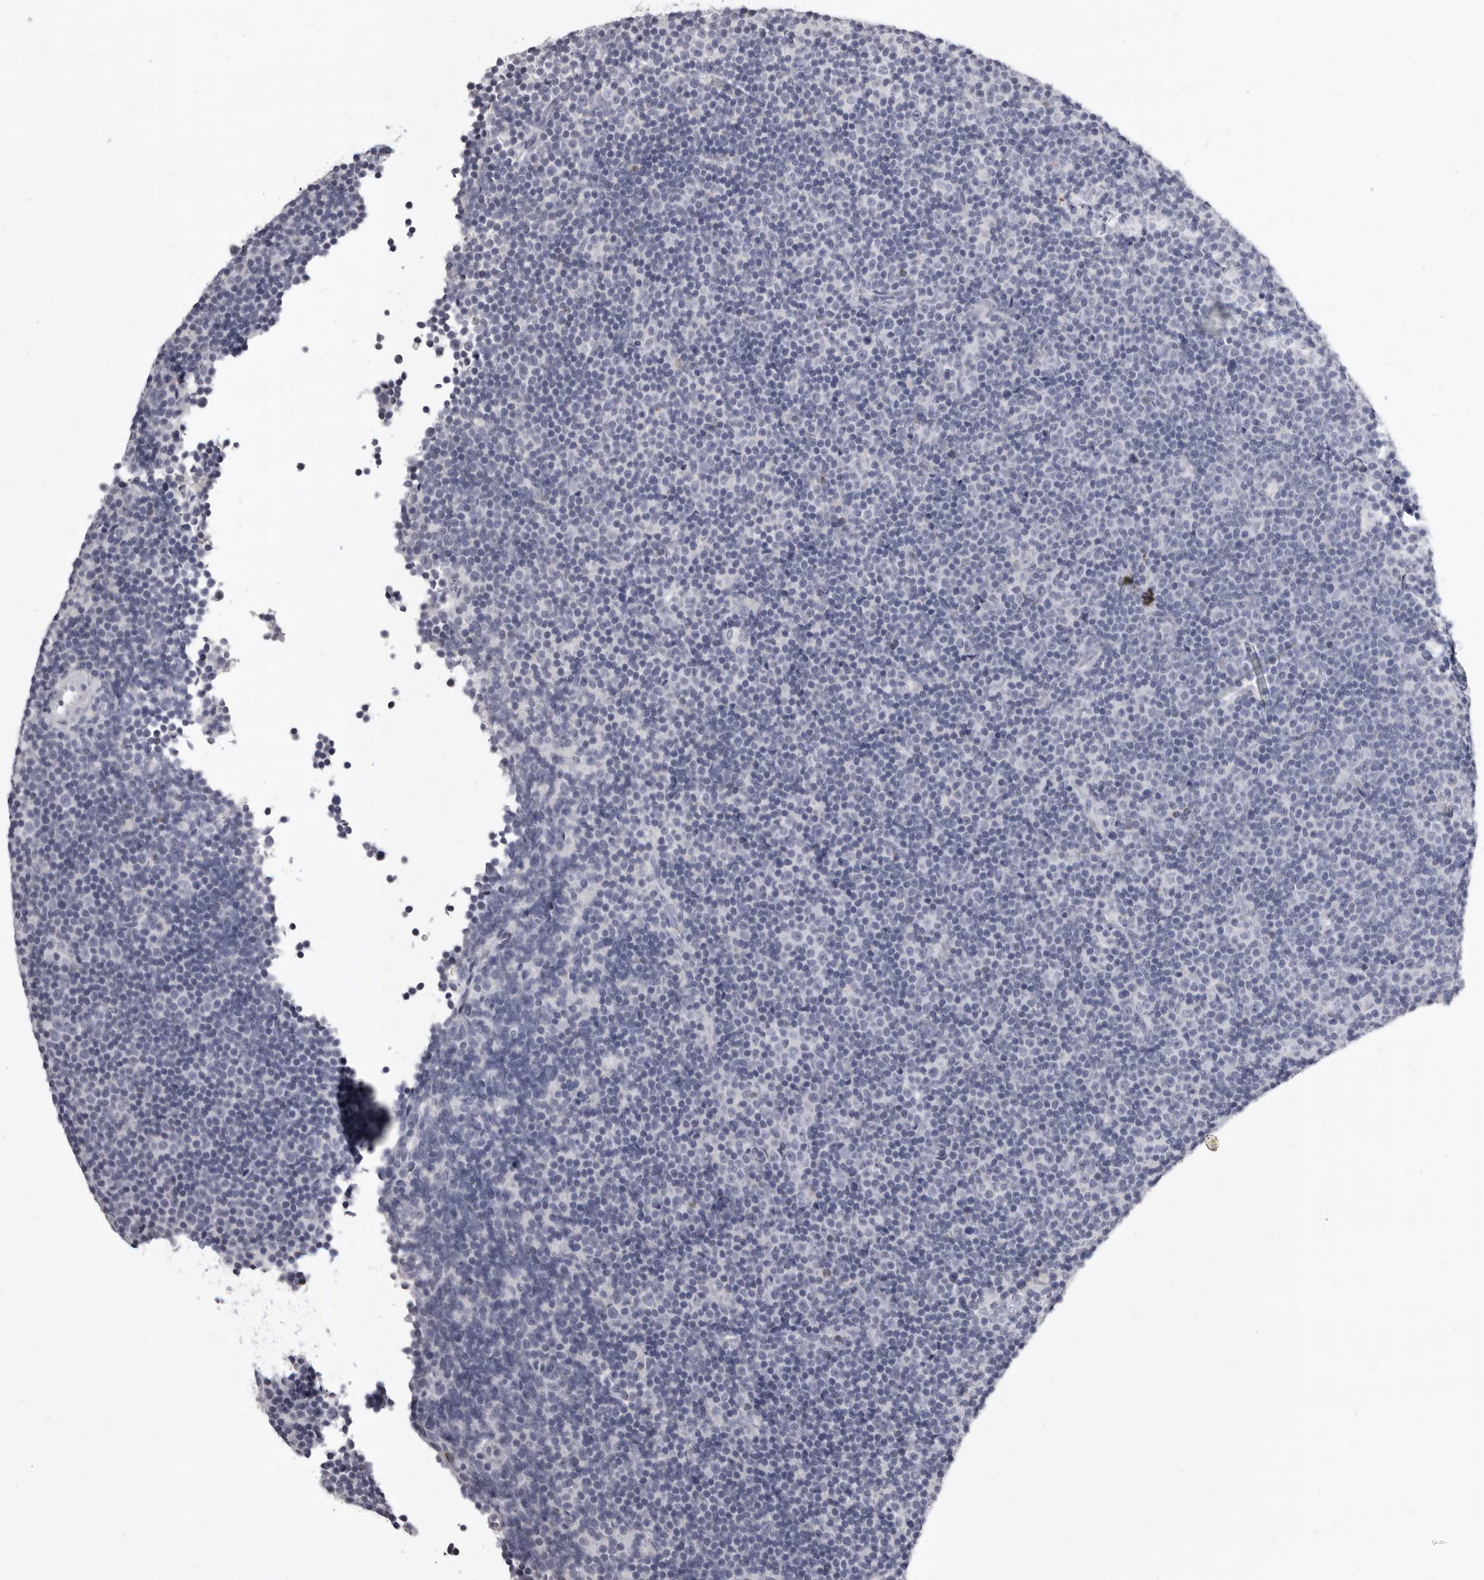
{"staining": {"intensity": "negative", "quantity": "none", "location": "none"}, "tissue": "lymphoma", "cell_type": "Tumor cells", "image_type": "cancer", "snomed": [{"axis": "morphology", "description": "Malignant lymphoma, non-Hodgkin's type, Low grade"}, {"axis": "topography", "description": "Lymph node"}], "caption": "IHC of human lymphoma reveals no staining in tumor cells.", "gene": "GZMH", "patient": {"sex": "female", "age": 67}}